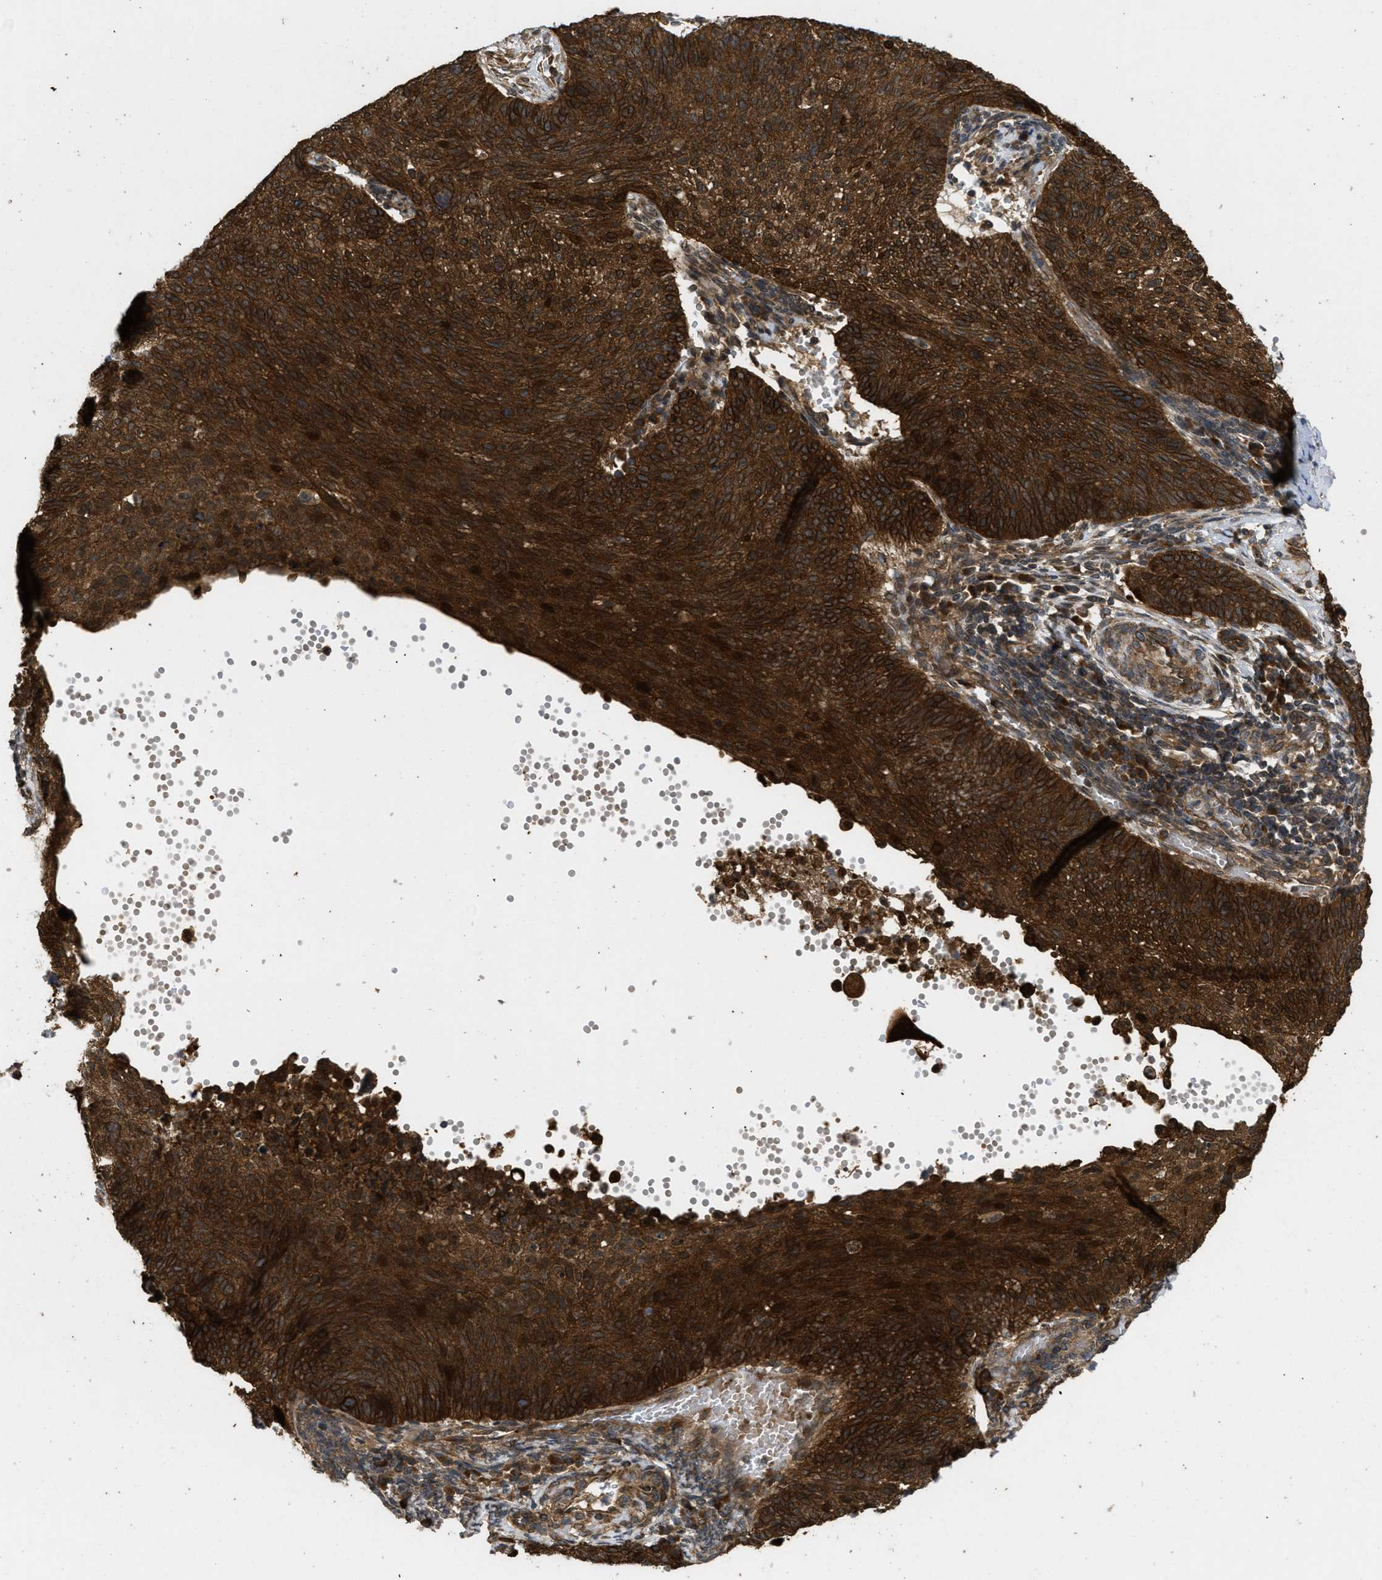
{"staining": {"intensity": "strong", "quantity": ">75%", "location": "cytoplasmic/membranous,nuclear"}, "tissue": "cervical cancer", "cell_type": "Tumor cells", "image_type": "cancer", "snomed": [{"axis": "morphology", "description": "Squamous cell carcinoma, NOS"}, {"axis": "topography", "description": "Cervix"}], "caption": "Brown immunohistochemical staining in cervical cancer (squamous cell carcinoma) exhibits strong cytoplasmic/membranous and nuclear staining in approximately >75% of tumor cells.", "gene": "FZD6", "patient": {"sex": "female", "age": 70}}